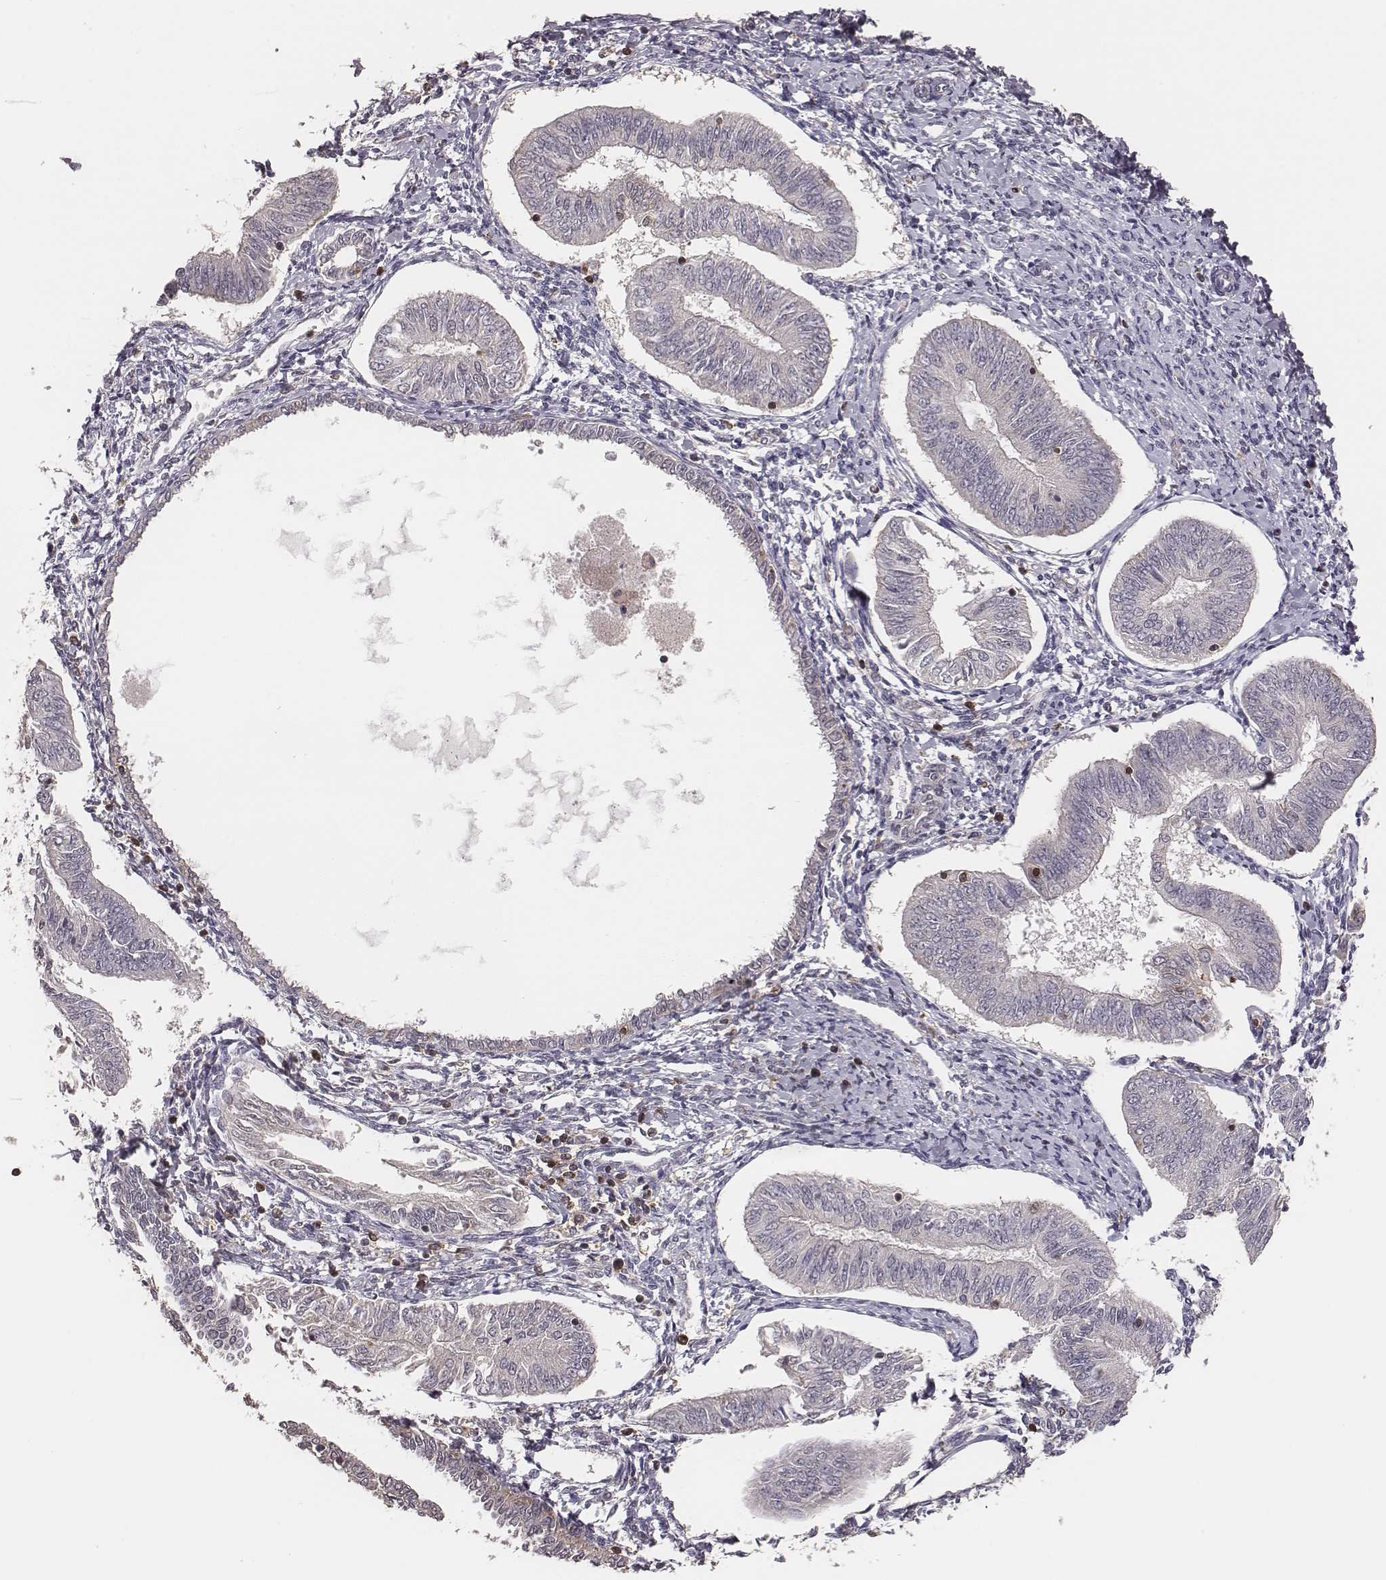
{"staining": {"intensity": "negative", "quantity": "none", "location": "none"}, "tissue": "endometrial cancer", "cell_type": "Tumor cells", "image_type": "cancer", "snomed": [{"axis": "morphology", "description": "Adenocarcinoma, NOS"}, {"axis": "topography", "description": "Endometrium"}], "caption": "Immunohistochemistry micrograph of adenocarcinoma (endometrial) stained for a protein (brown), which exhibits no expression in tumor cells.", "gene": "PILRA", "patient": {"sex": "female", "age": 58}}